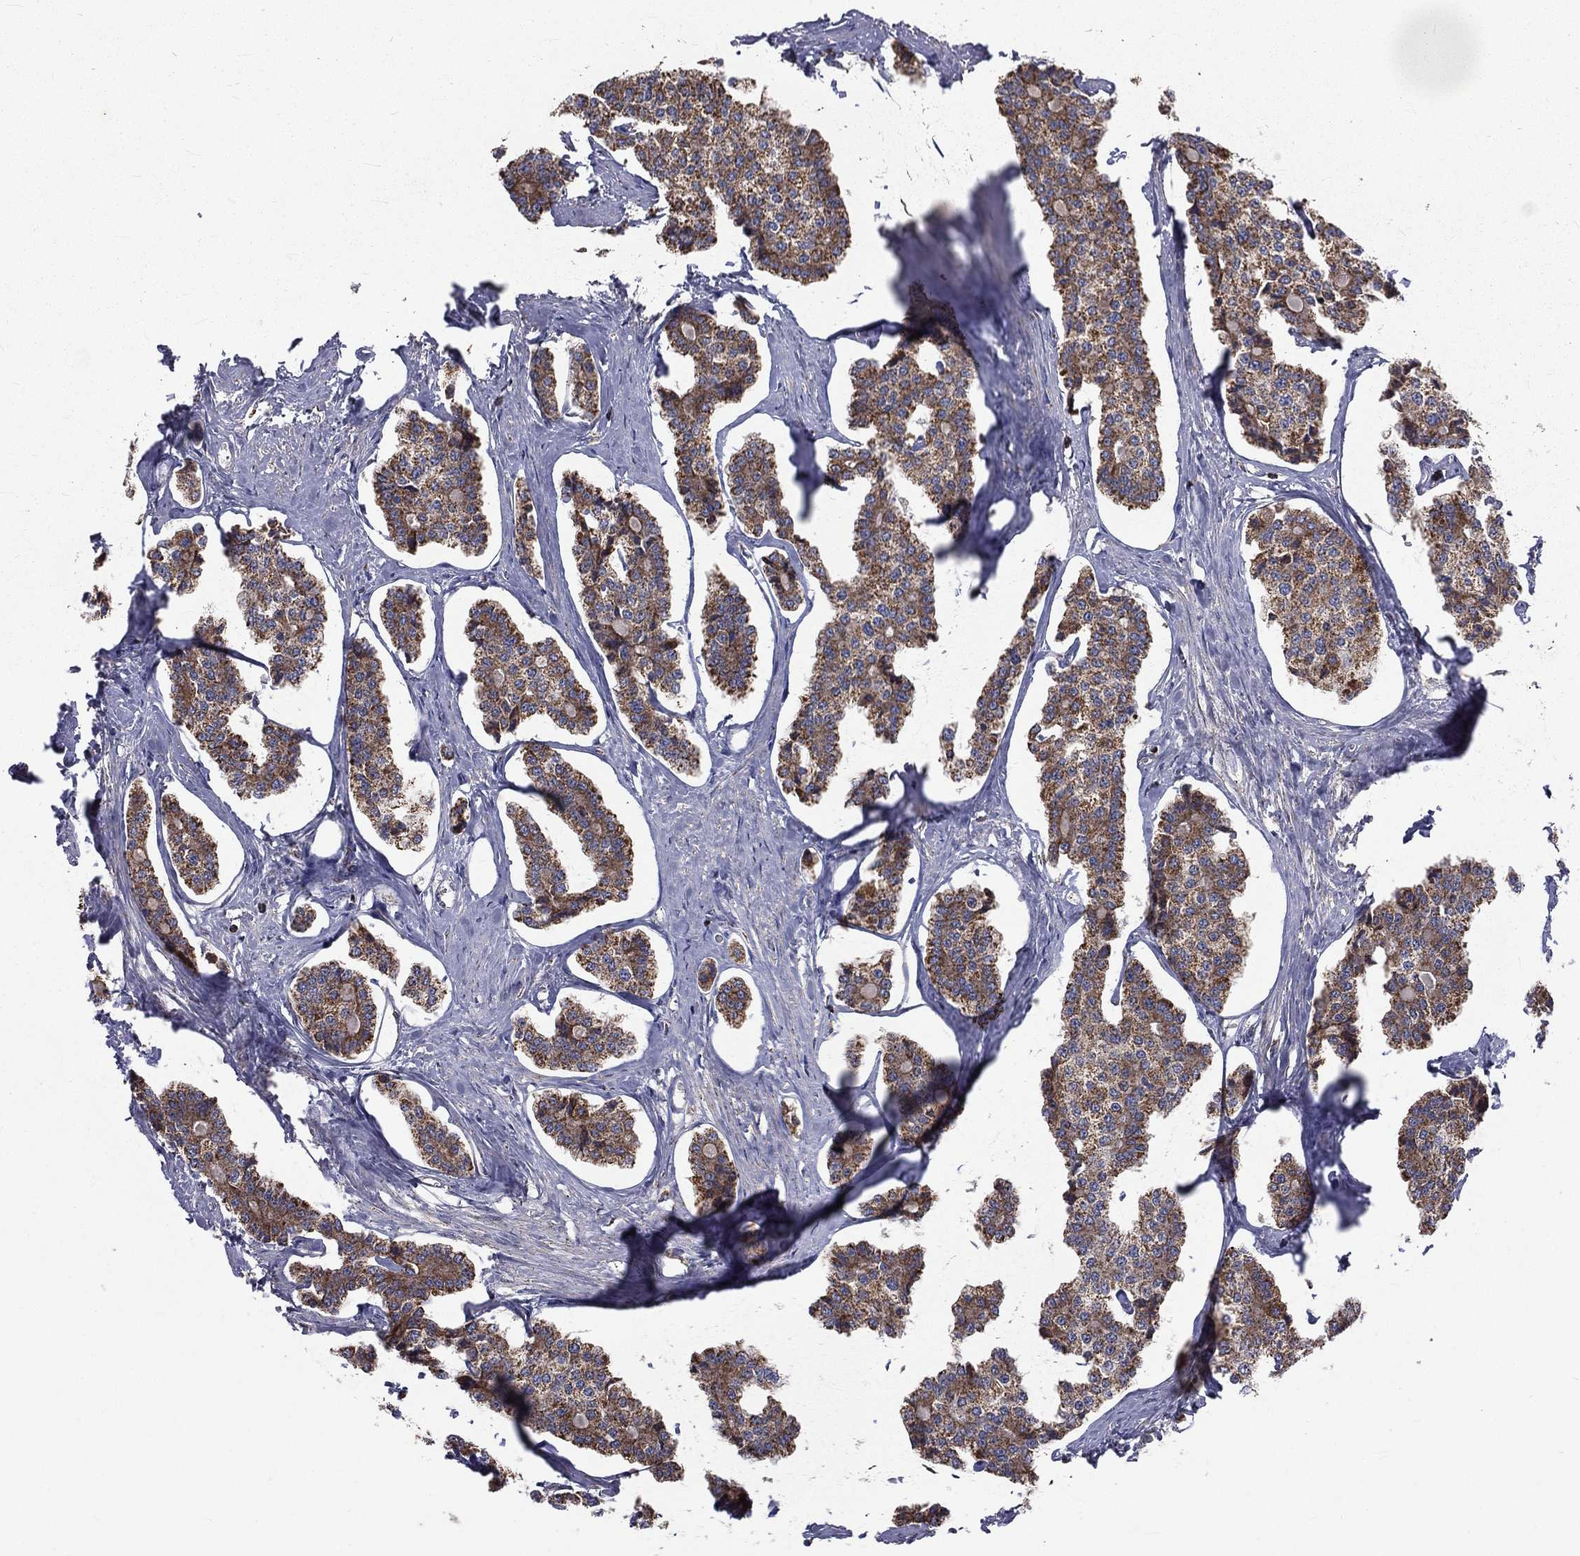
{"staining": {"intensity": "moderate", "quantity": ">75%", "location": "cytoplasmic/membranous"}, "tissue": "carcinoid", "cell_type": "Tumor cells", "image_type": "cancer", "snomed": [{"axis": "morphology", "description": "Carcinoid, malignant, NOS"}, {"axis": "topography", "description": "Small intestine"}], "caption": "Malignant carcinoid was stained to show a protein in brown. There is medium levels of moderate cytoplasmic/membranous expression in about >75% of tumor cells.", "gene": "GPD1", "patient": {"sex": "female", "age": 65}}